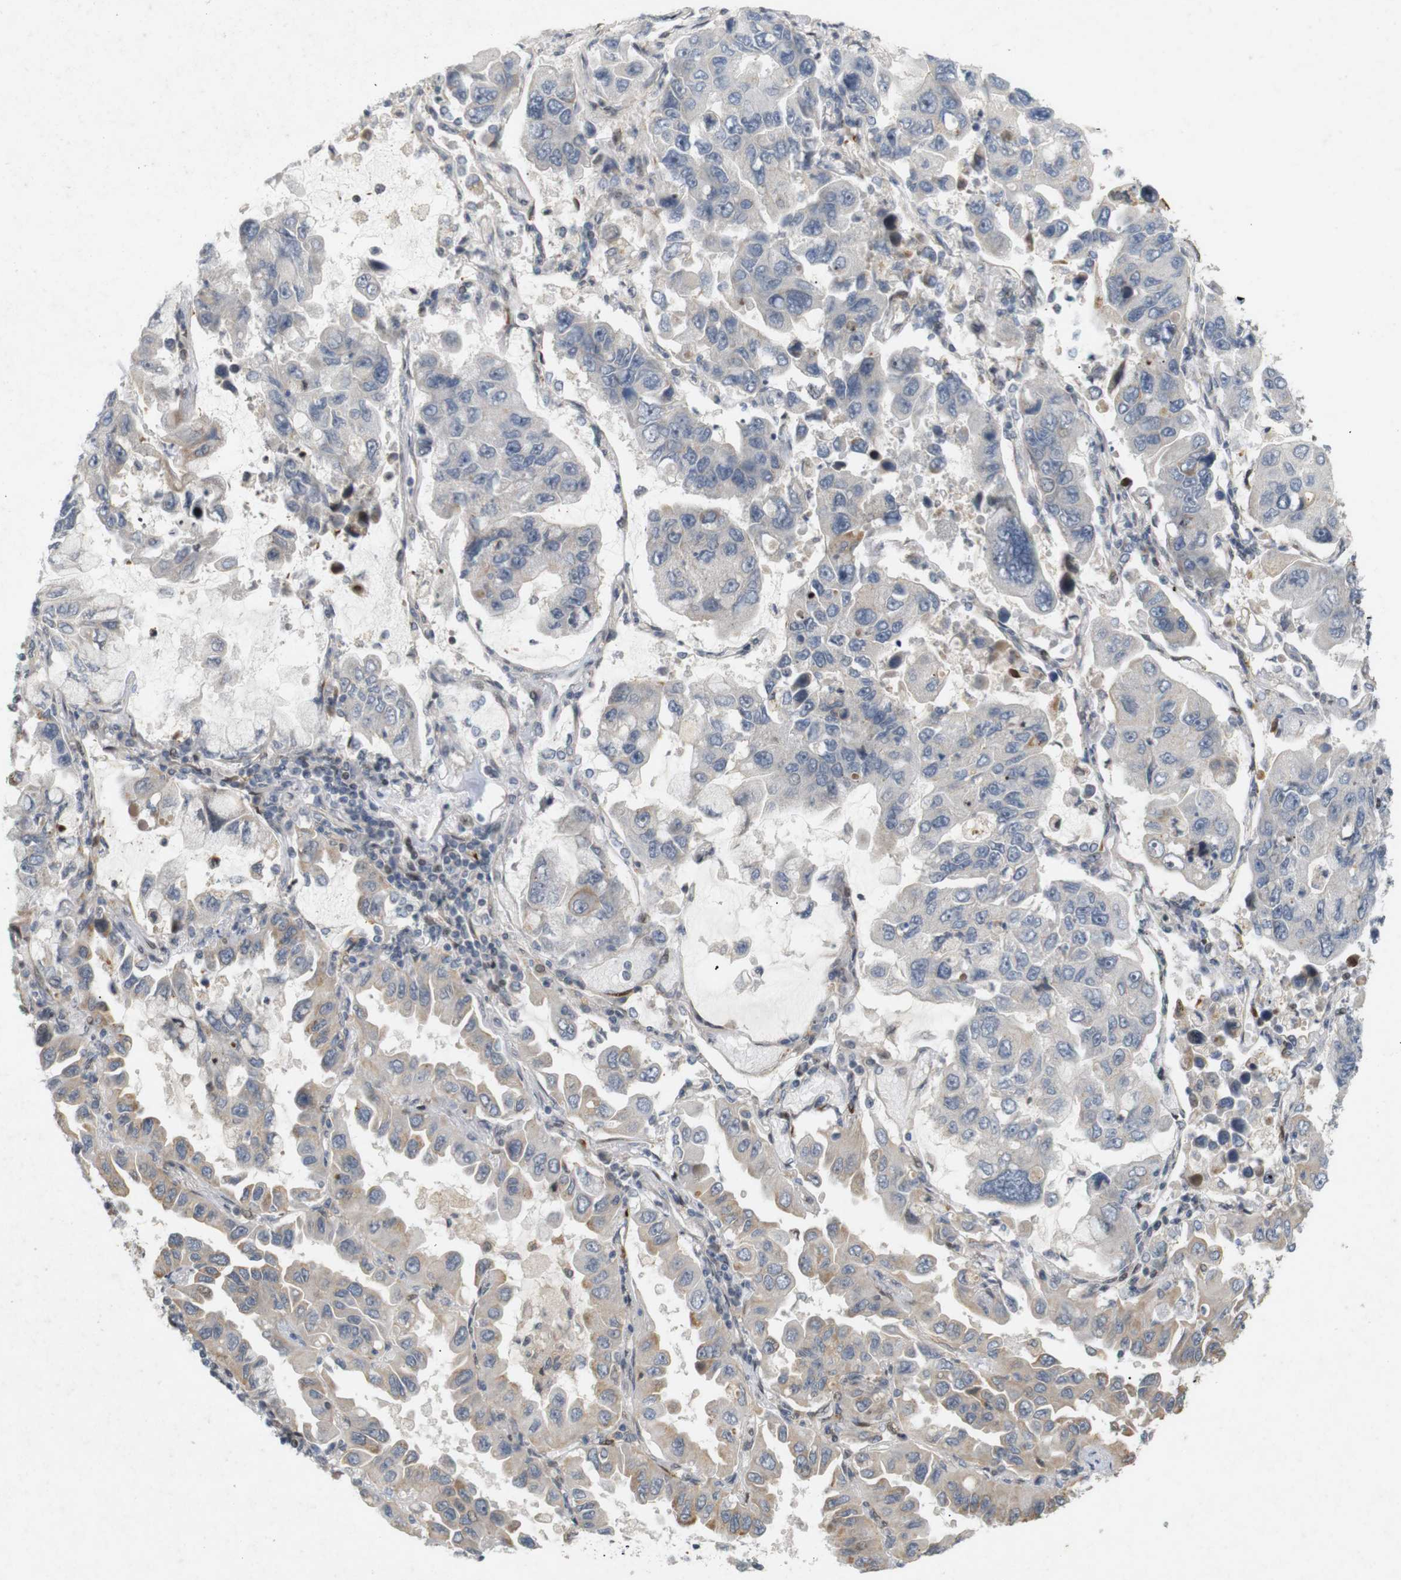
{"staining": {"intensity": "weak", "quantity": "25%-75%", "location": "cytoplasmic/membranous"}, "tissue": "lung cancer", "cell_type": "Tumor cells", "image_type": "cancer", "snomed": [{"axis": "morphology", "description": "Adenocarcinoma, NOS"}, {"axis": "topography", "description": "Lung"}], "caption": "Human lung cancer (adenocarcinoma) stained for a protein (brown) reveals weak cytoplasmic/membranous positive positivity in about 25%-75% of tumor cells.", "gene": "PPP1R14A", "patient": {"sex": "male", "age": 64}}